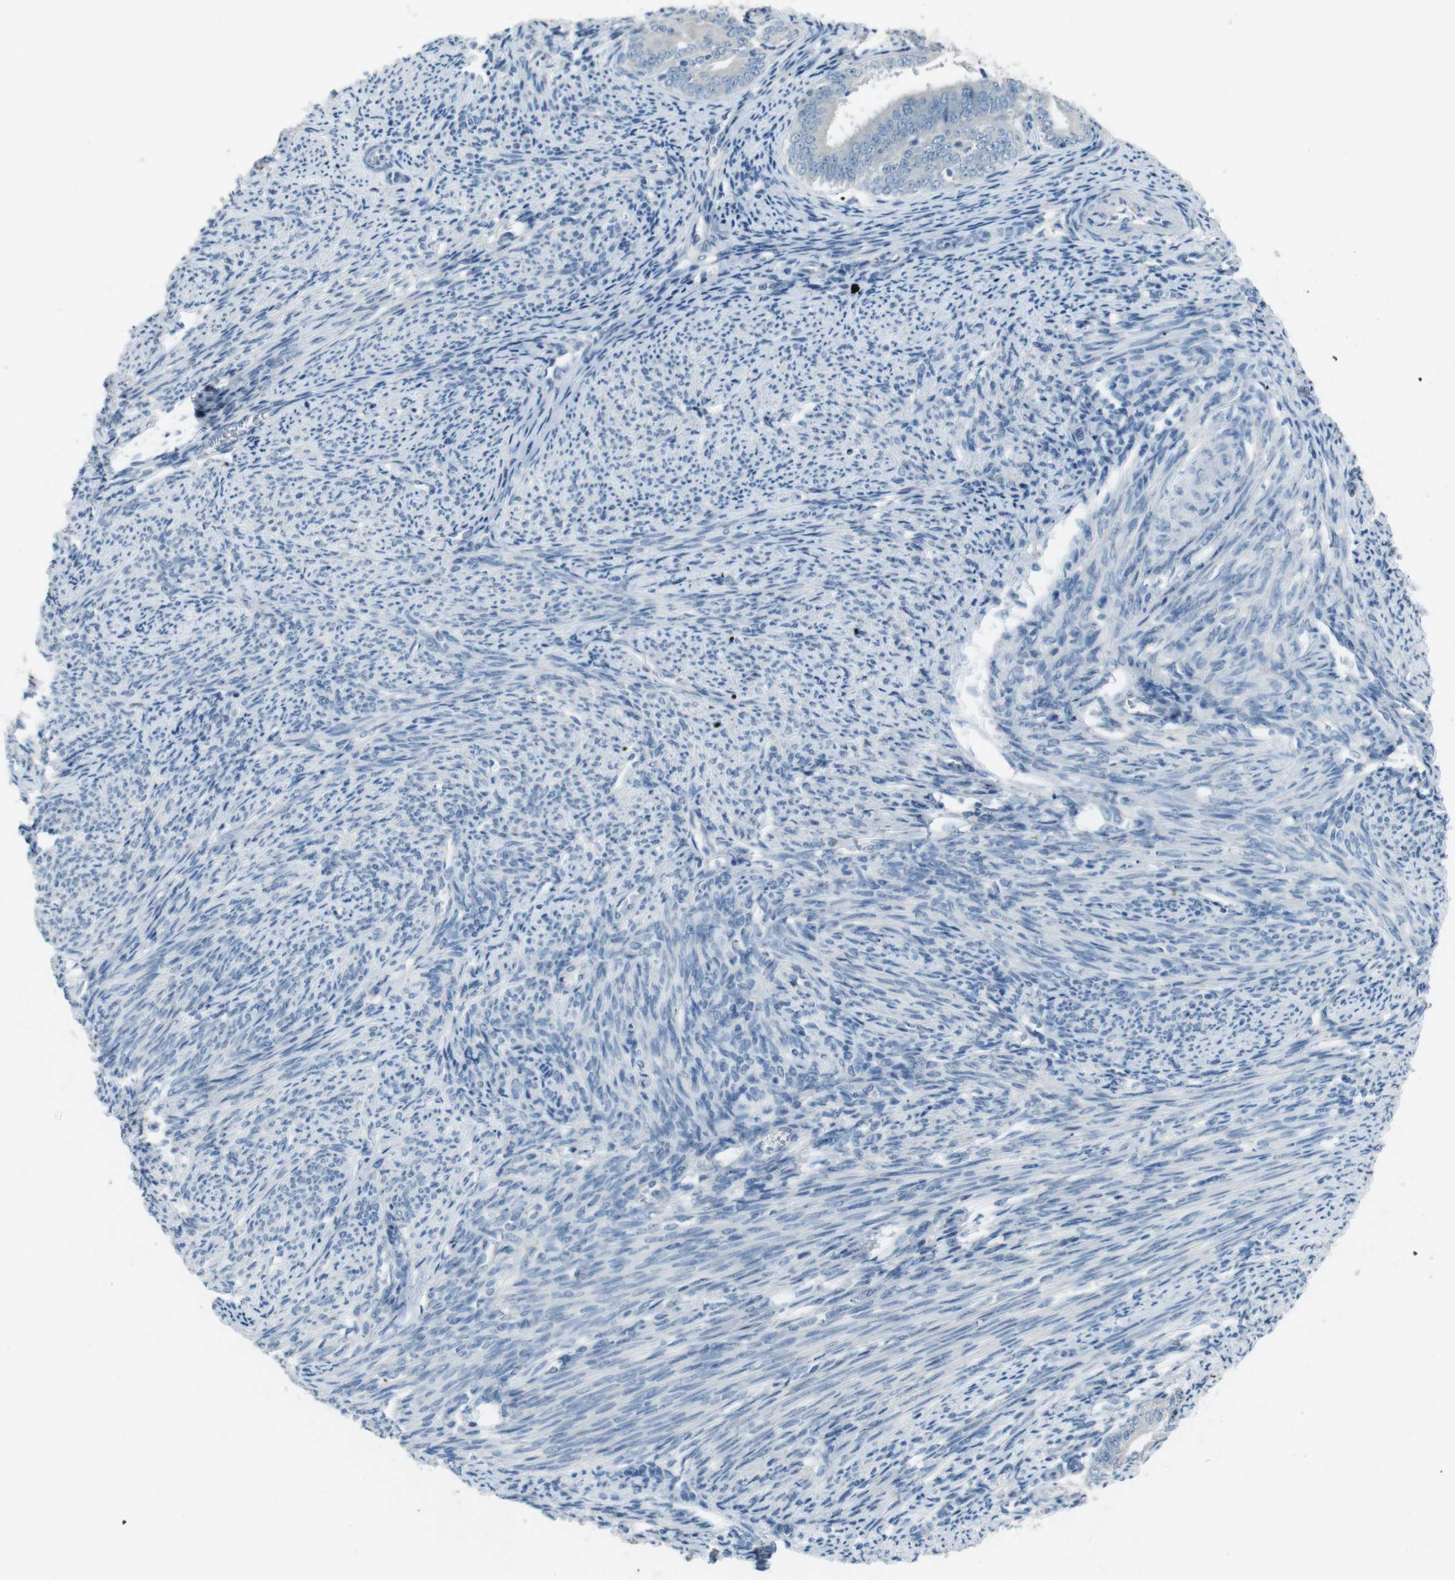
{"staining": {"intensity": "negative", "quantity": "none", "location": "none"}, "tissue": "endometrial cancer", "cell_type": "Tumor cells", "image_type": "cancer", "snomed": [{"axis": "morphology", "description": "Adenocarcinoma, NOS"}, {"axis": "topography", "description": "Endometrium"}], "caption": "Tumor cells are negative for protein expression in human adenocarcinoma (endometrial).", "gene": "ENTPD7", "patient": {"sex": "female", "age": 63}}